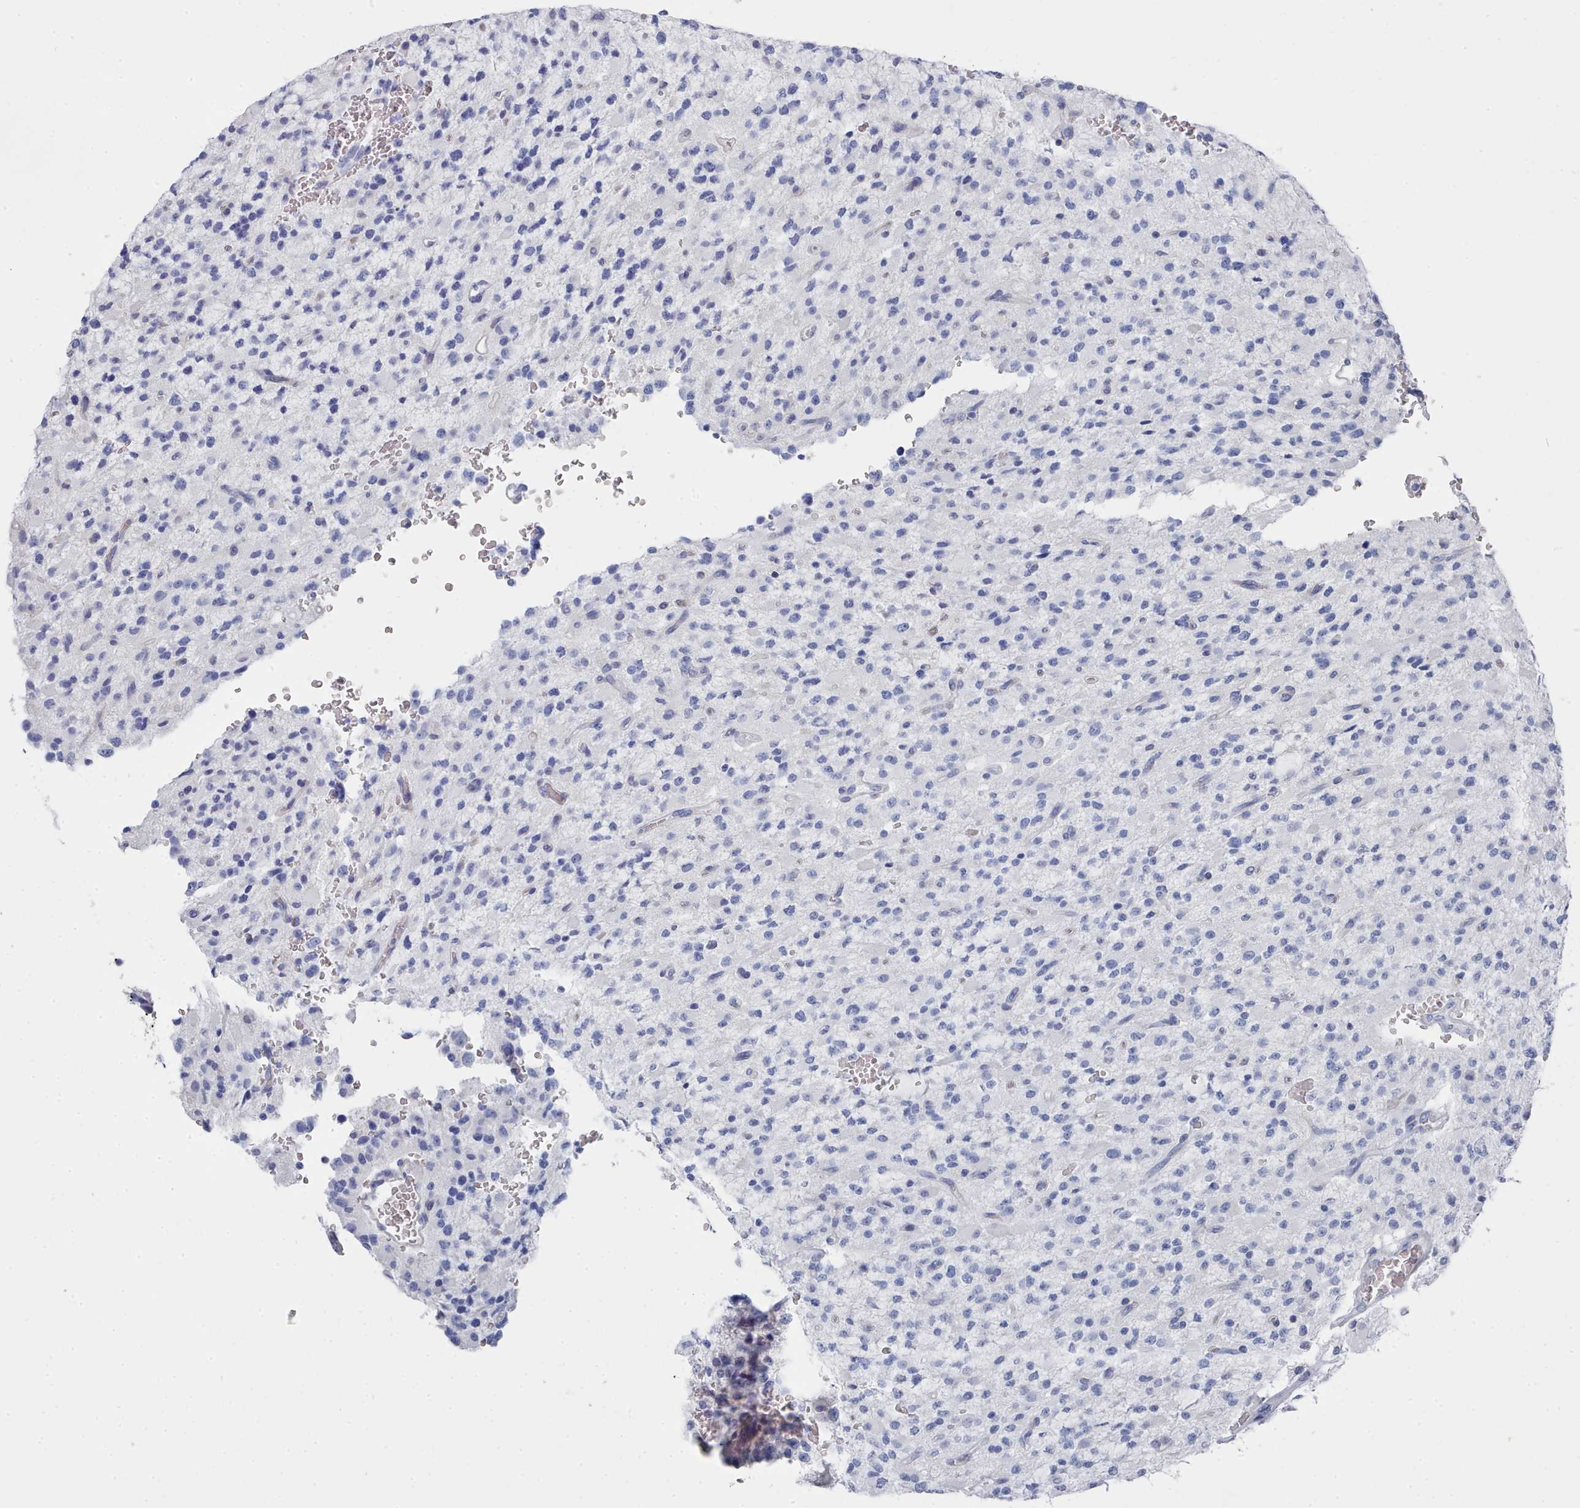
{"staining": {"intensity": "negative", "quantity": "none", "location": "none"}, "tissue": "glioma", "cell_type": "Tumor cells", "image_type": "cancer", "snomed": [{"axis": "morphology", "description": "Glioma, malignant, High grade"}, {"axis": "topography", "description": "Brain"}], "caption": "DAB immunohistochemical staining of malignant high-grade glioma exhibits no significant positivity in tumor cells.", "gene": "PDE4C", "patient": {"sex": "male", "age": 34}}